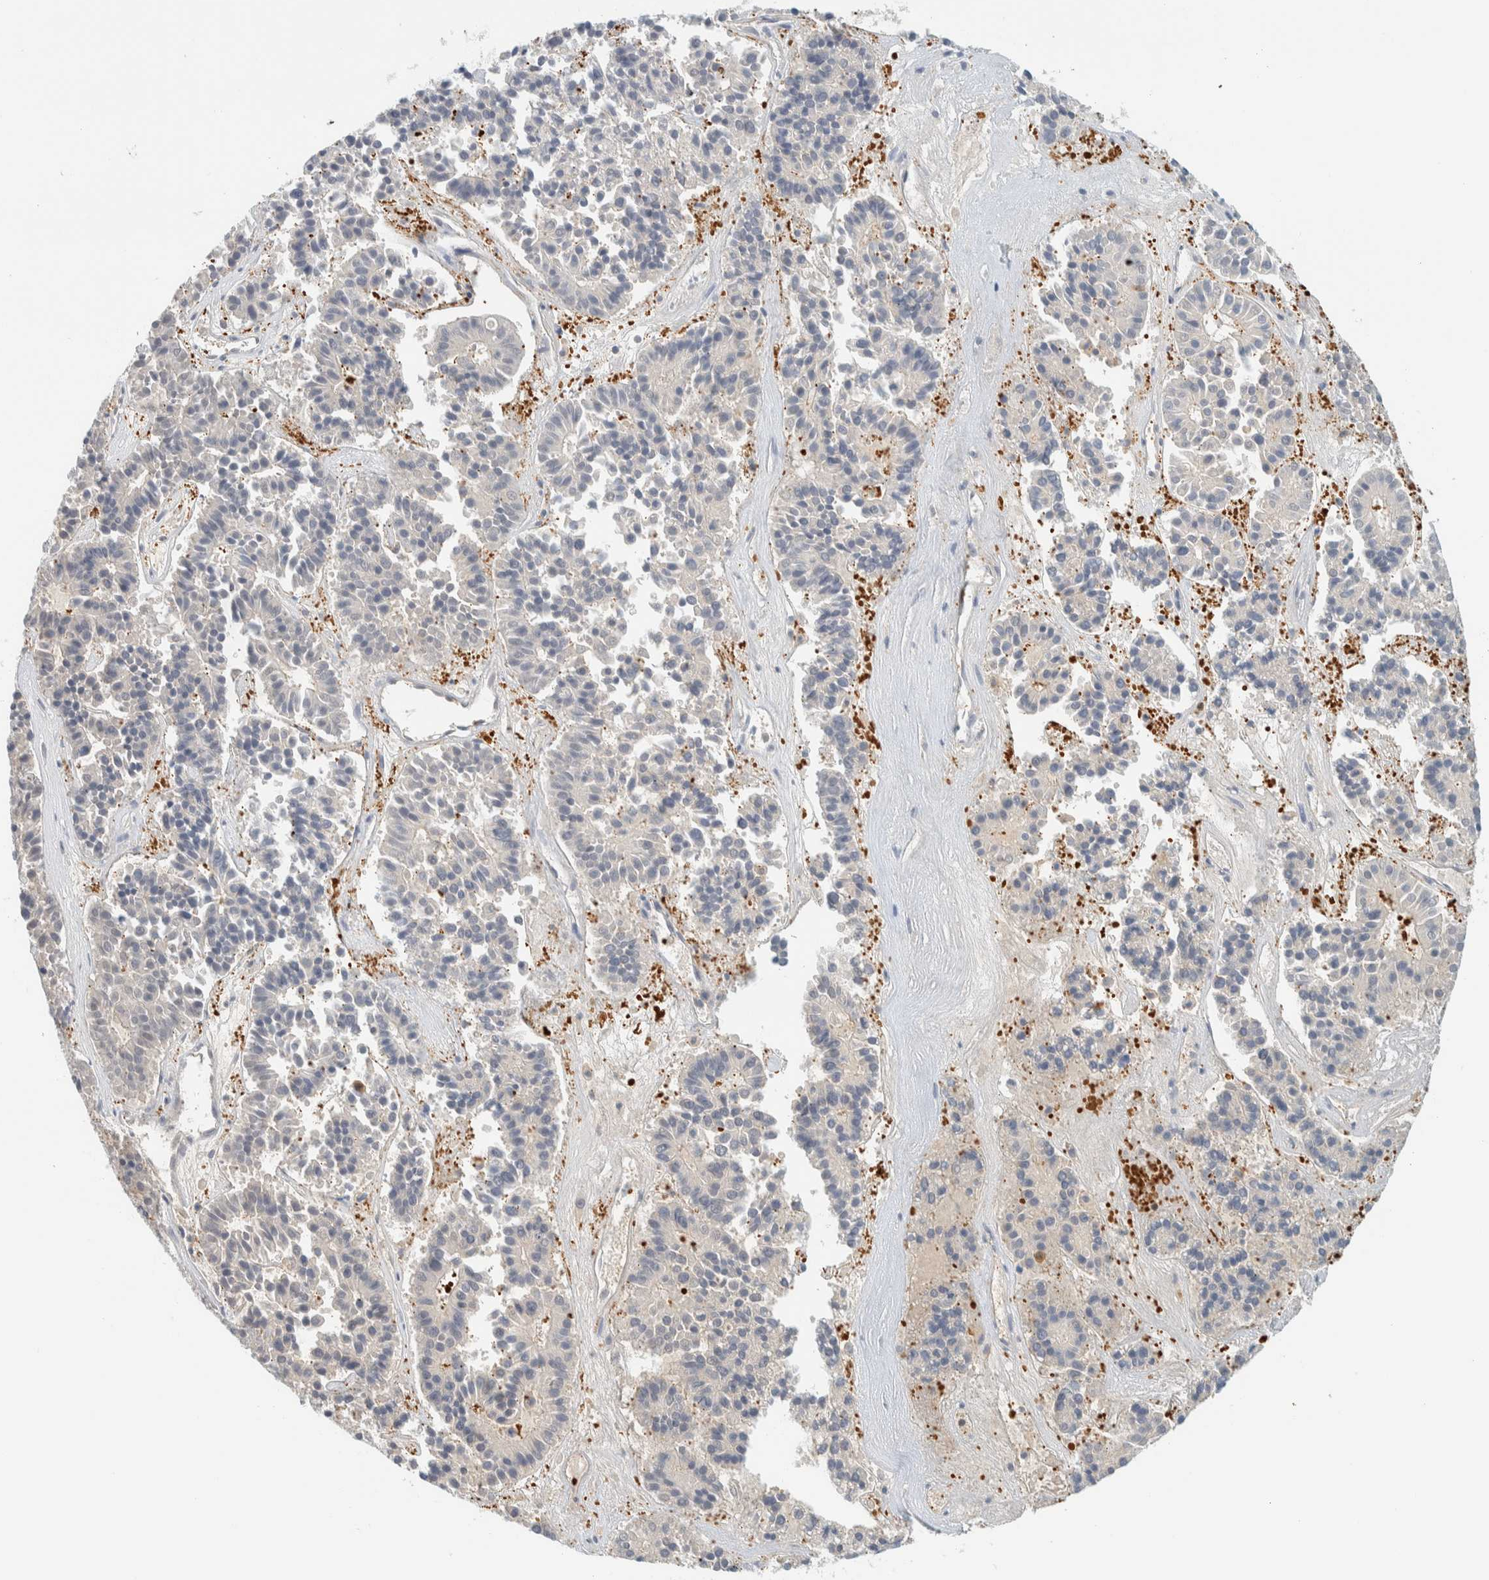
{"staining": {"intensity": "negative", "quantity": "none", "location": "none"}, "tissue": "pancreatic cancer", "cell_type": "Tumor cells", "image_type": "cancer", "snomed": [{"axis": "morphology", "description": "Adenocarcinoma, NOS"}, {"axis": "topography", "description": "Pancreas"}], "caption": "Tumor cells are negative for brown protein staining in pancreatic adenocarcinoma.", "gene": "ZBTB37", "patient": {"sex": "male", "age": 50}}